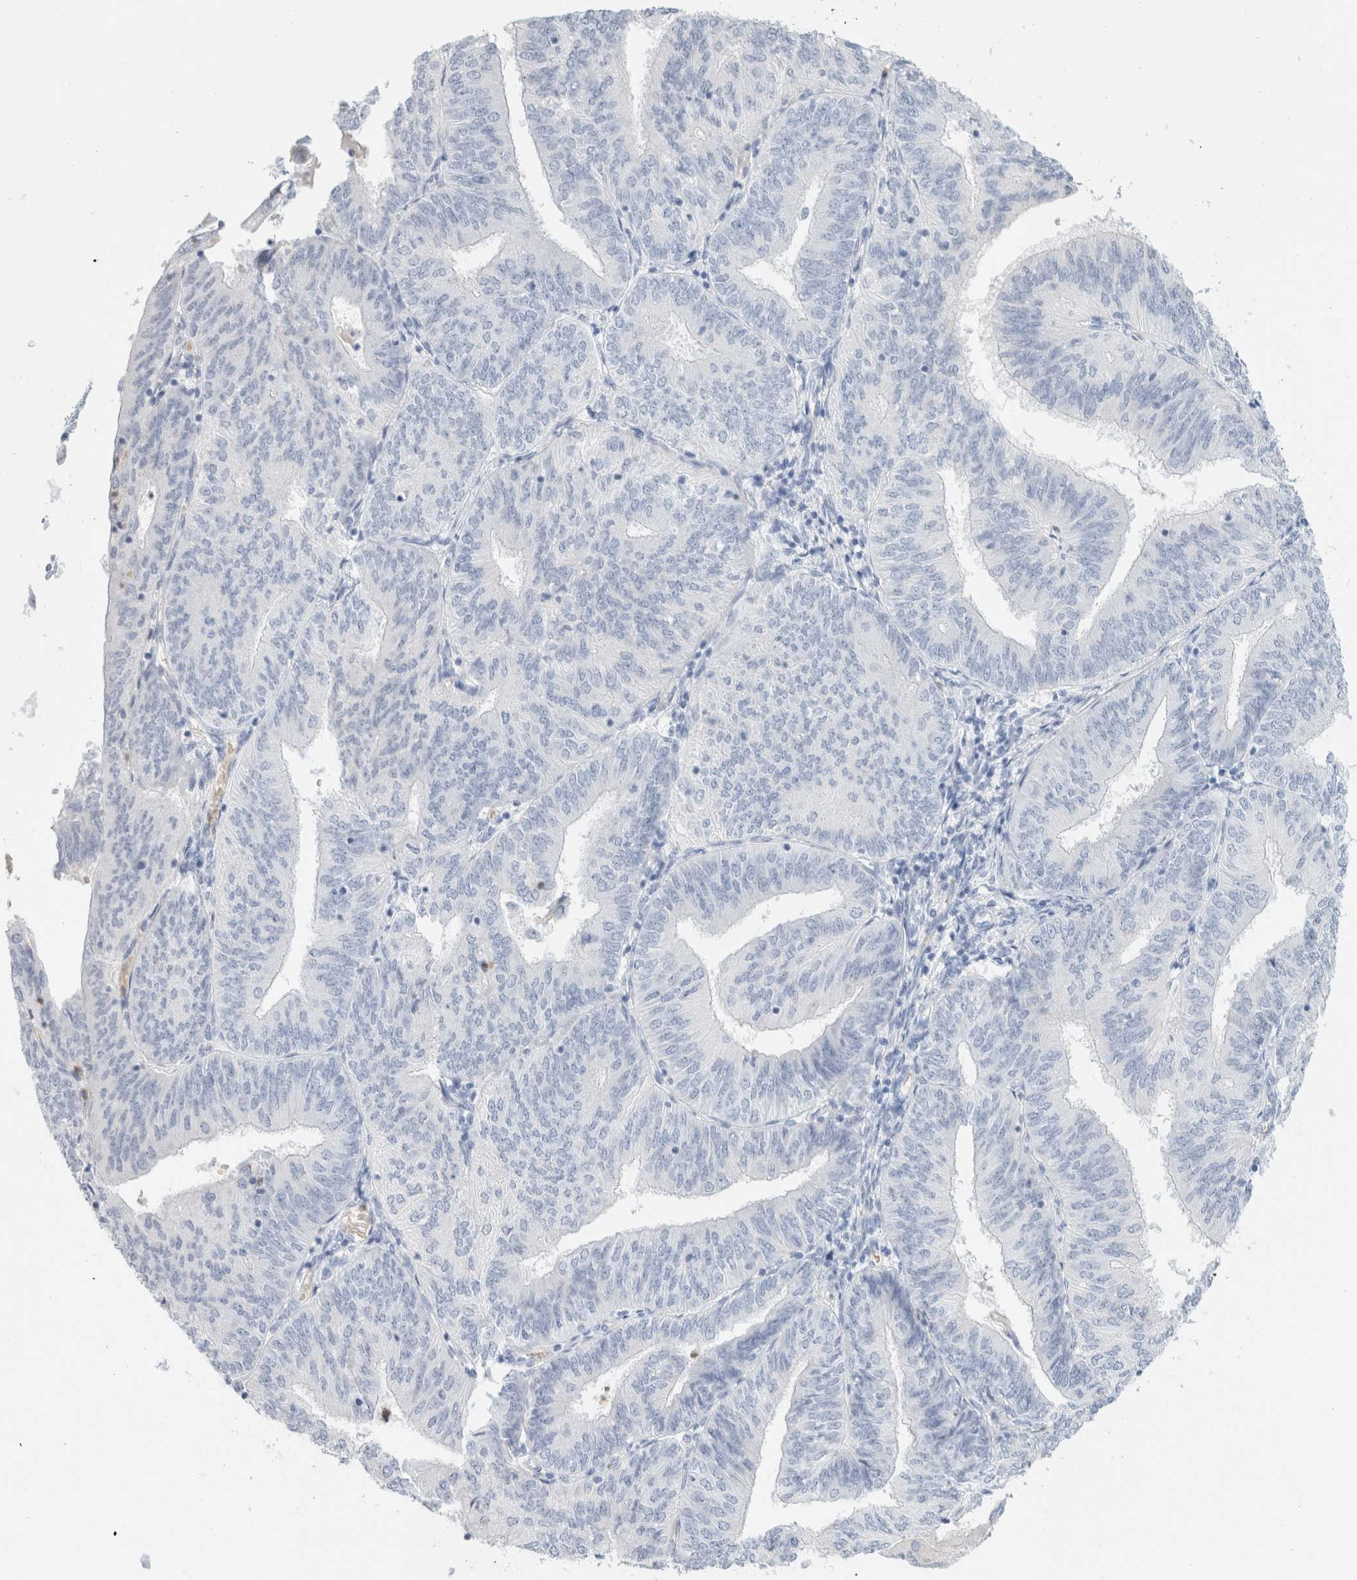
{"staining": {"intensity": "negative", "quantity": "none", "location": "none"}, "tissue": "endometrial cancer", "cell_type": "Tumor cells", "image_type": "cancer", "snomed": [{"axis": "morphology", "description": "Adenocarcinoma, NOS"}, {"axis": "topography", "description": "Endometrium"}], "caption": "Histopathology image shows no significant protein staining in tumor cells of endometrial cancer. Nuclei are stained in blue.", "gene": "ARG1", "patient": {"sex": "female", "age": 58}}